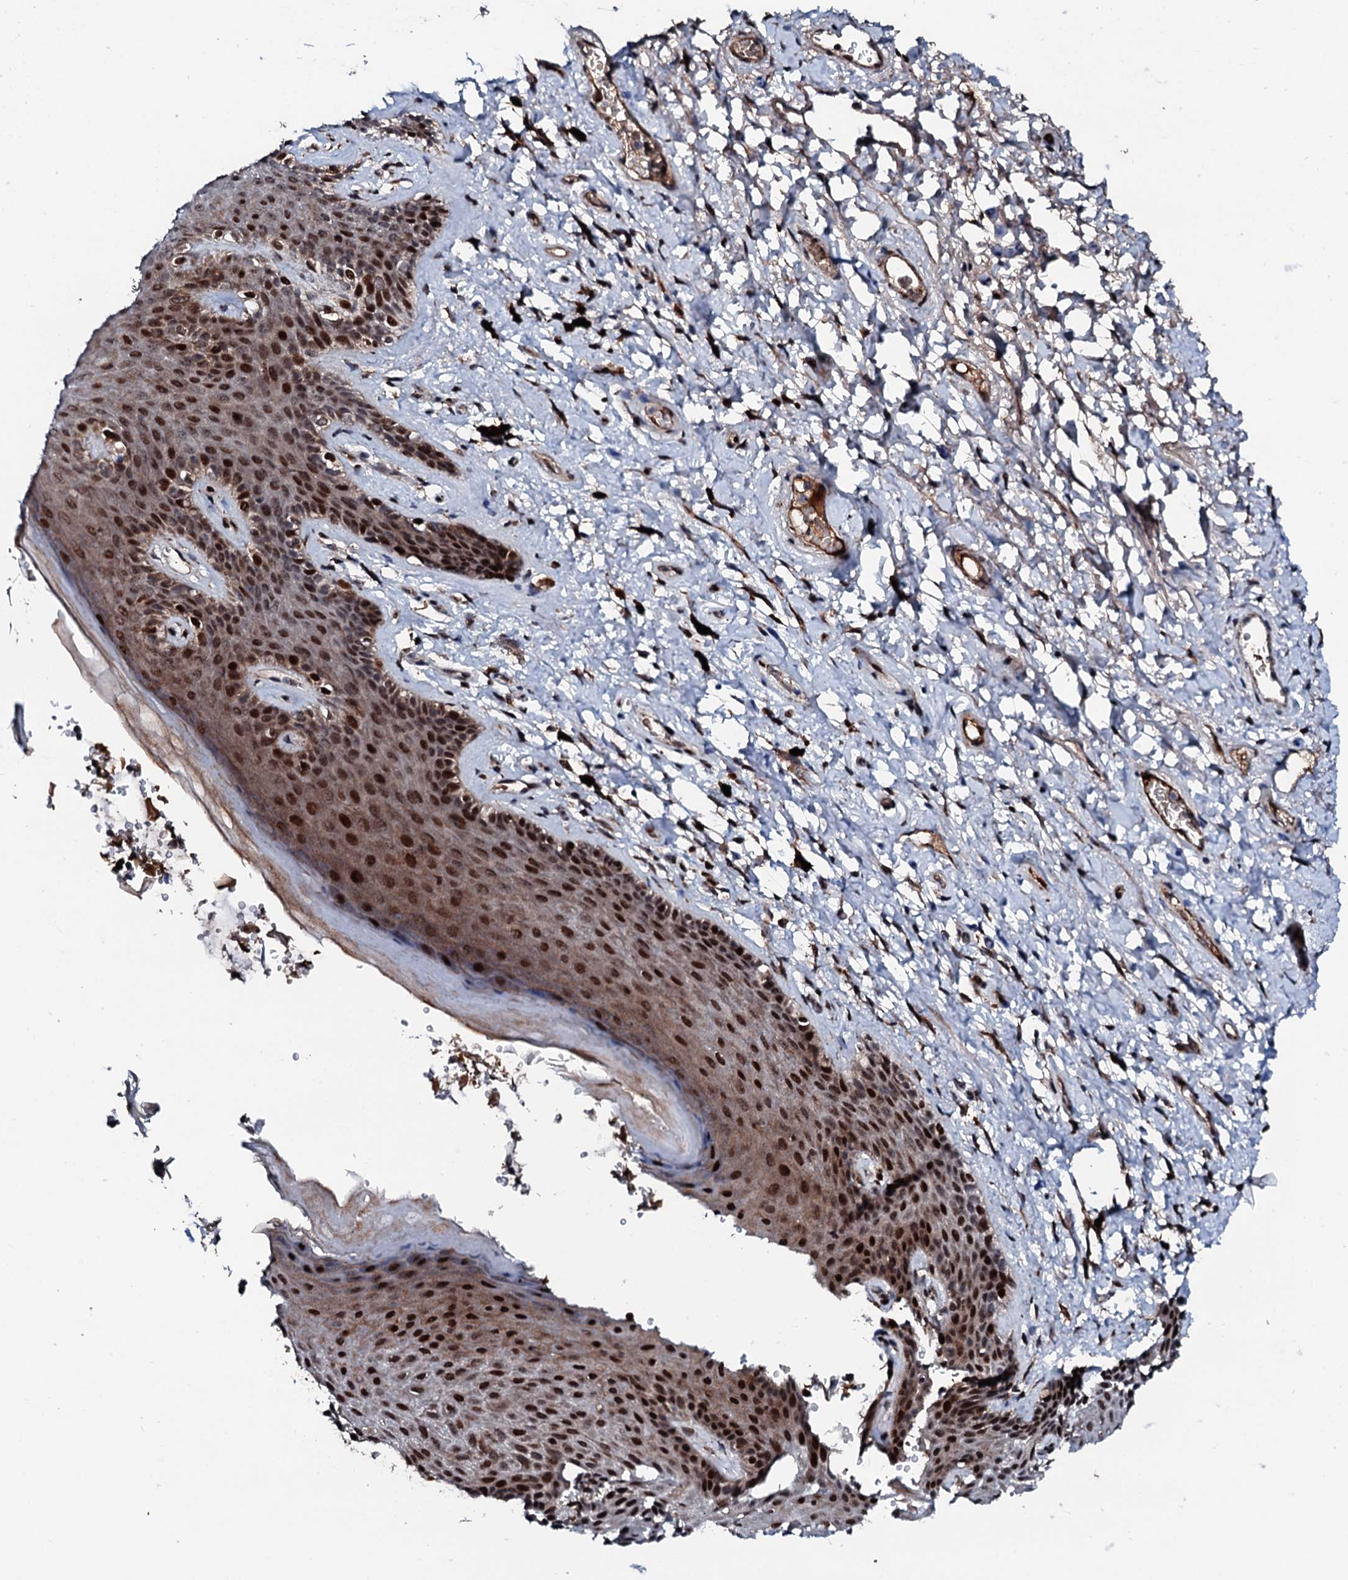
{"staining": {"intensity": "strong", "quantity": ">75%", "location": "nuclear"}, "tissue": "skin", "cell_type": "Epidermal cells", "image_type": "normal", "snomed": [{"axis": "morphology", "description": "Normal tissue, NOS"}, {"axis": "topography", "description": "Anal"}], "caption": "Epidermal cells demonstrate high levels of strong nuclear positivity in approximately >75% of cells in normal skin.", "gene": "KIF18A", "patient": {"sex": "female", "age": 46}}